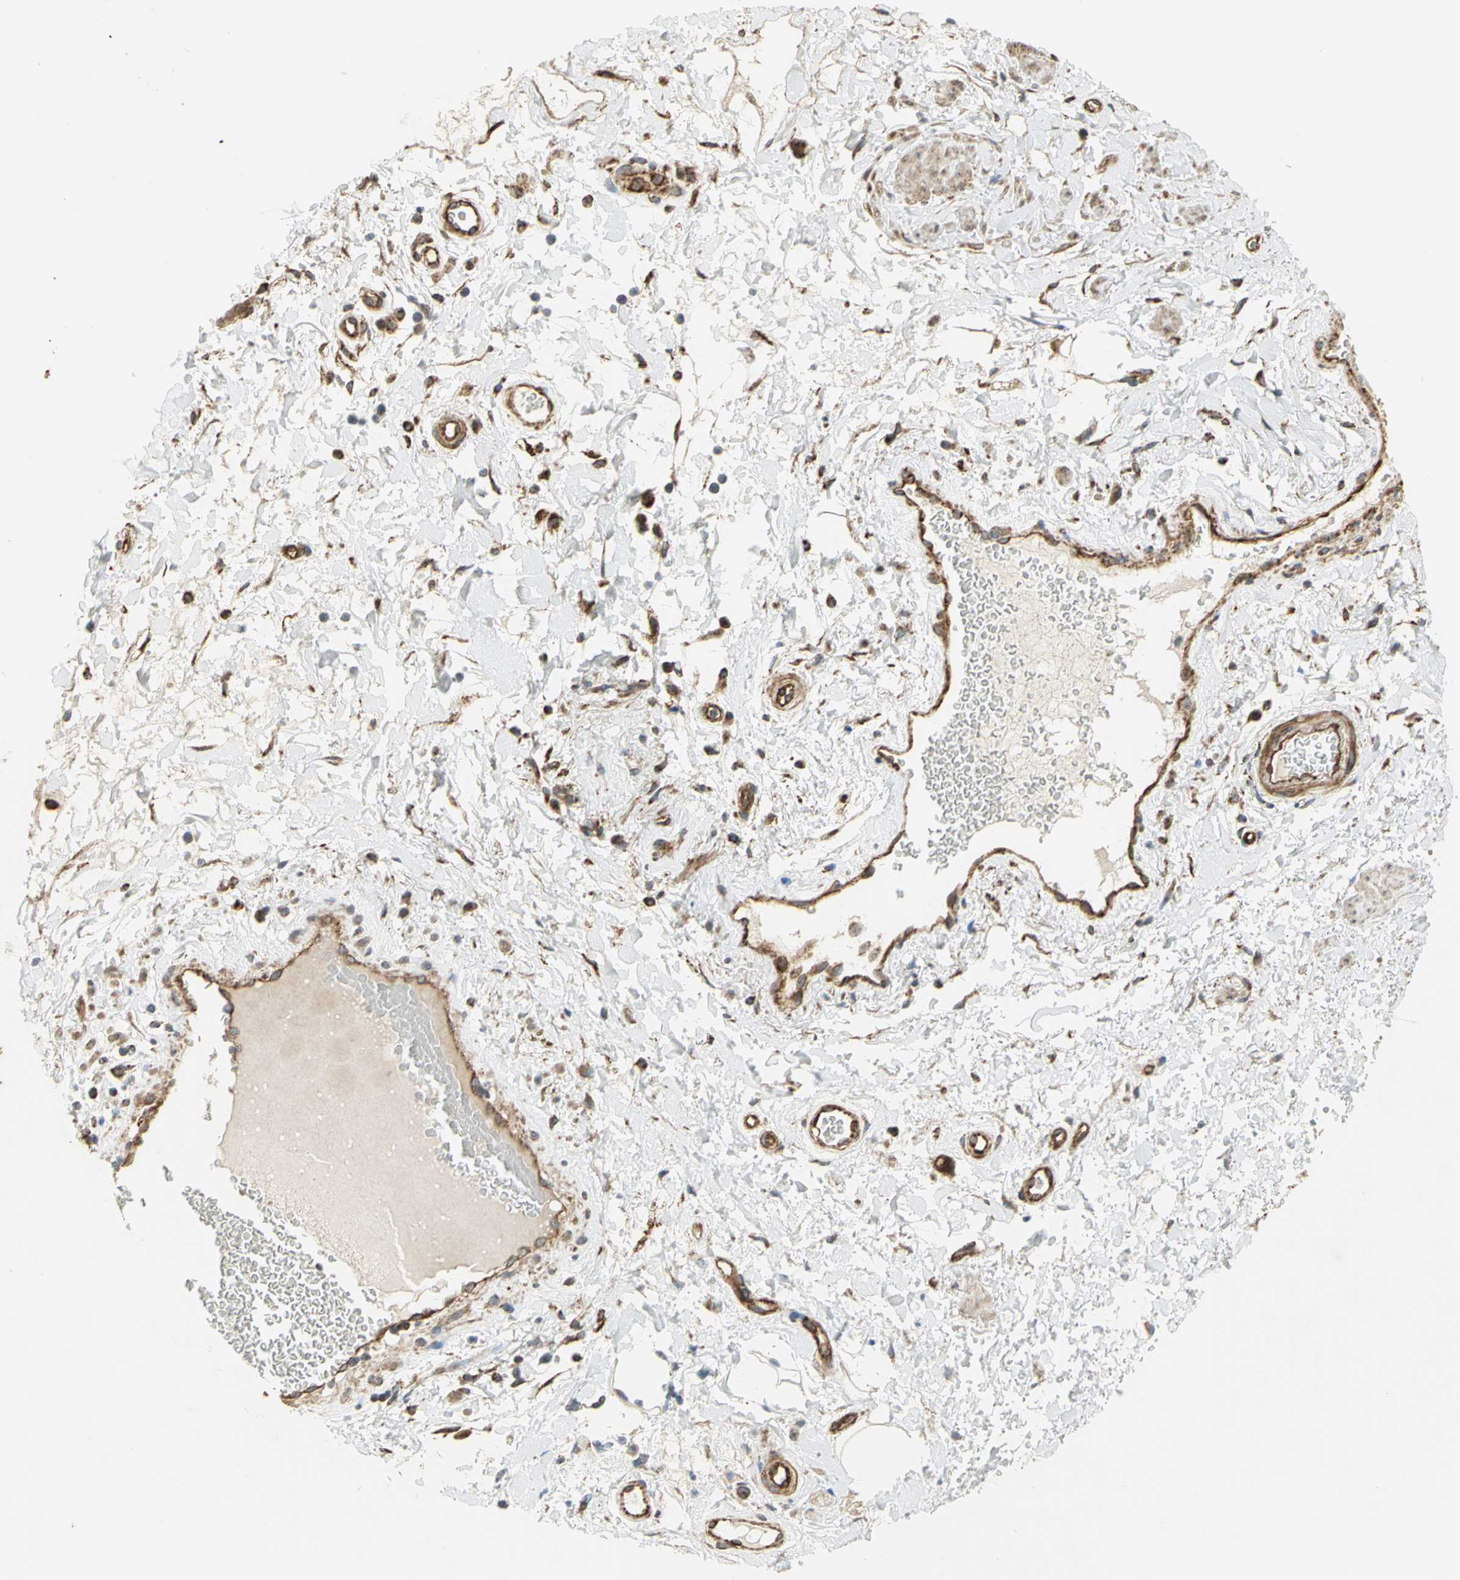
{"staining": {"intensity": "weak", "quantity": ">75%", "location": "cytoplasmic/membranous"}, "tissue": "adipose tissue", "cell_type": "Adipocytes", "image_type": "normal", "snomed": [{"axis": "morphology", "description": "Normal tissue, NOS"}, {"axis": "topography", "description": "Soft tissue"}, {"axis": "topography", "description": "Peripheral nerve tissue"}], "caption": "Adipose tissue was stained to show a protein in brown. There is low levels of weak cytoplasmic/membranous expression in about >75% of adipocytes. The protein of interest is shown in brown color, while the nuclei are stained blue.", "gene": "MRPS22", "patient": {"sex": "female", "age": 71}}